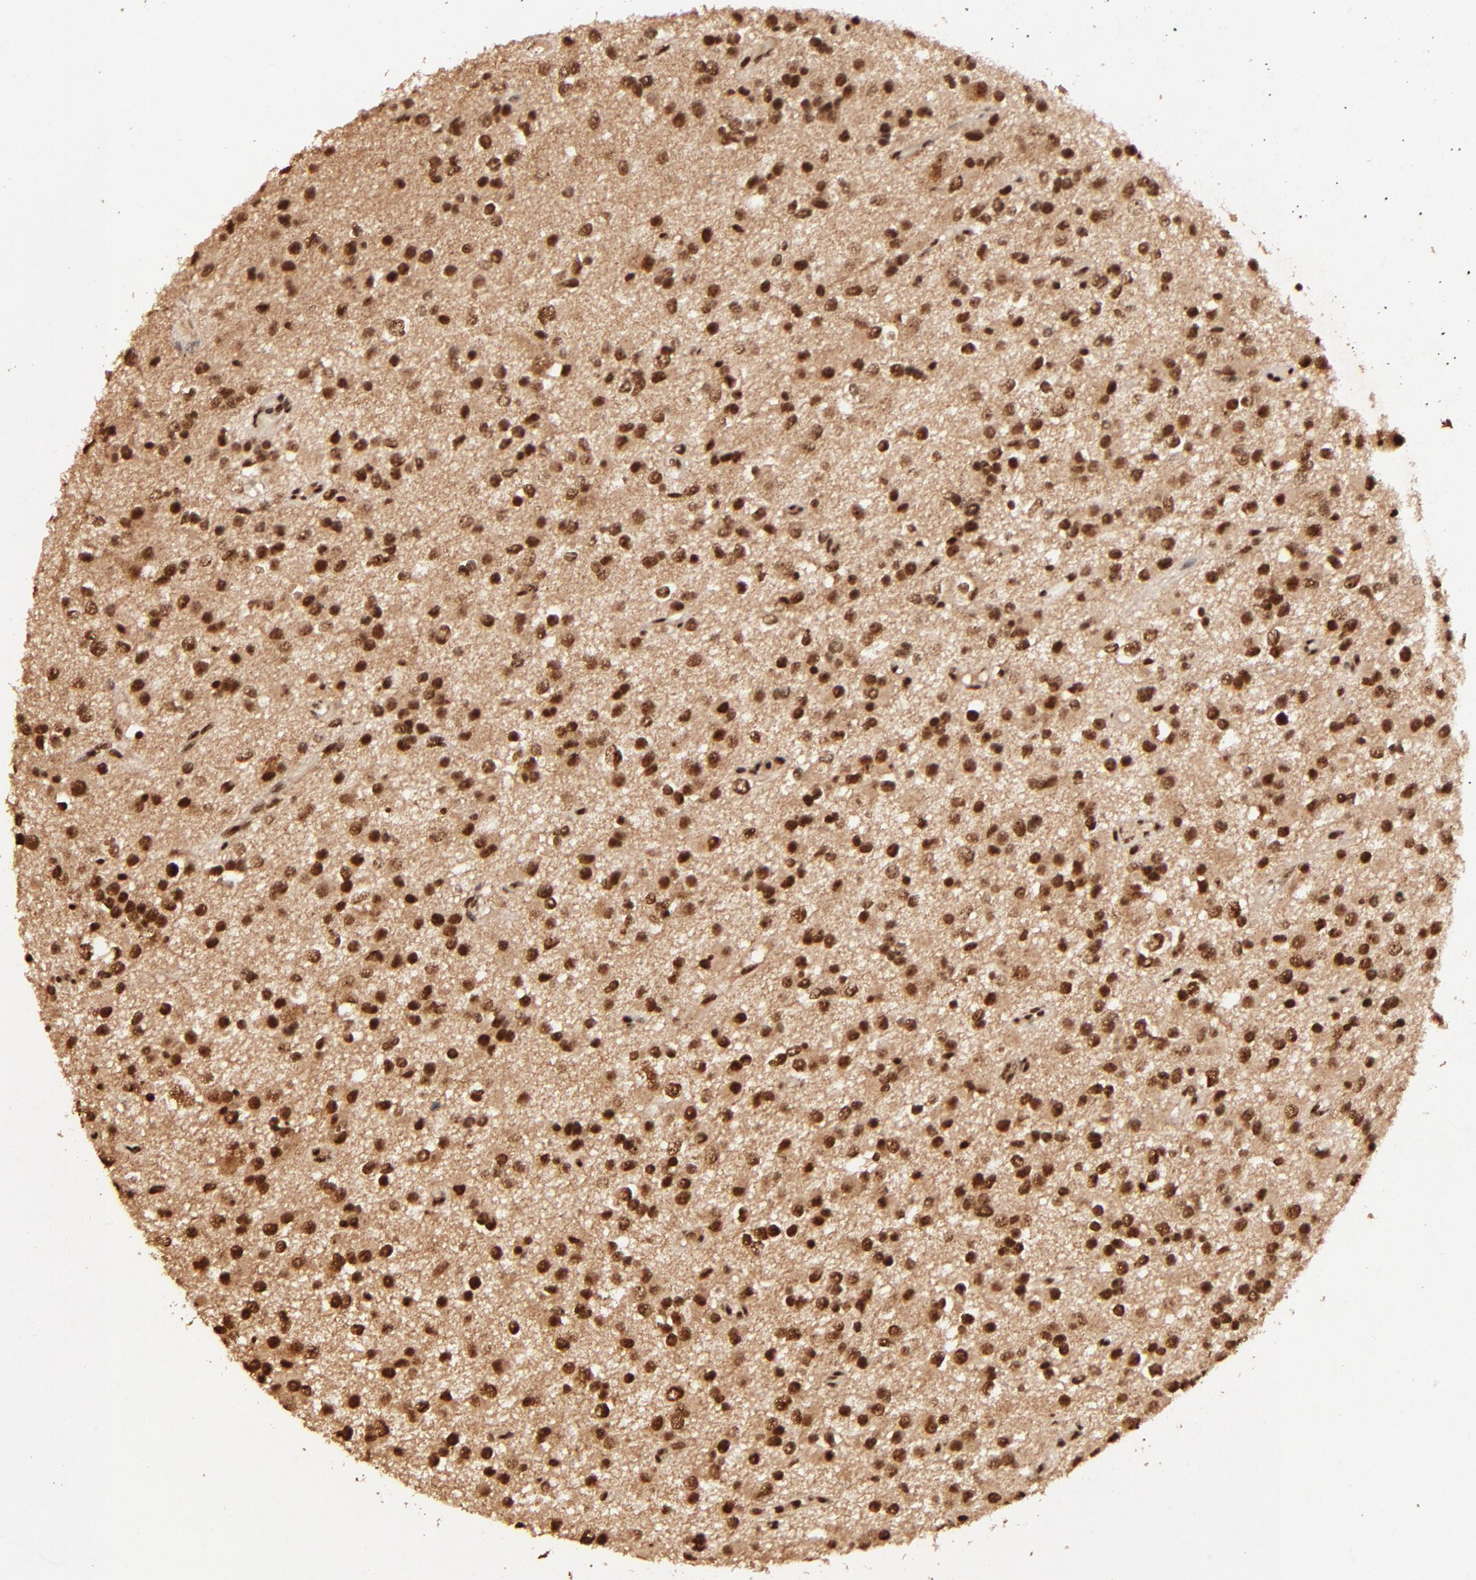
{"staining": {"intensity": "strong", "quantity": ">75%", "location": "cytoplasmic/membranous,nuclear"}, "tissue": "glioma", "cell_type": "Tumor cells", "image_type": "cancer", "snomed": [{"axis": "morphology", "description": "Glioma, malignant, Low grade"}, {"axis": "topography", "description": "Brain"}], "caption": "IHC staining of malignant glioma (low-grade), which exhibits high levels of strong cytoplasmic/membranous and nuclear expression in about >75% of tumor cells indicating strong cytoplasmic/membranous and nuclear protein positivity. The staining was performed using DAB (brown) for protein detection and nuclei were counterstained in hematoxylin (blue).", "gene": "MED12", "patient": {"sex": "male", "age": 42}}